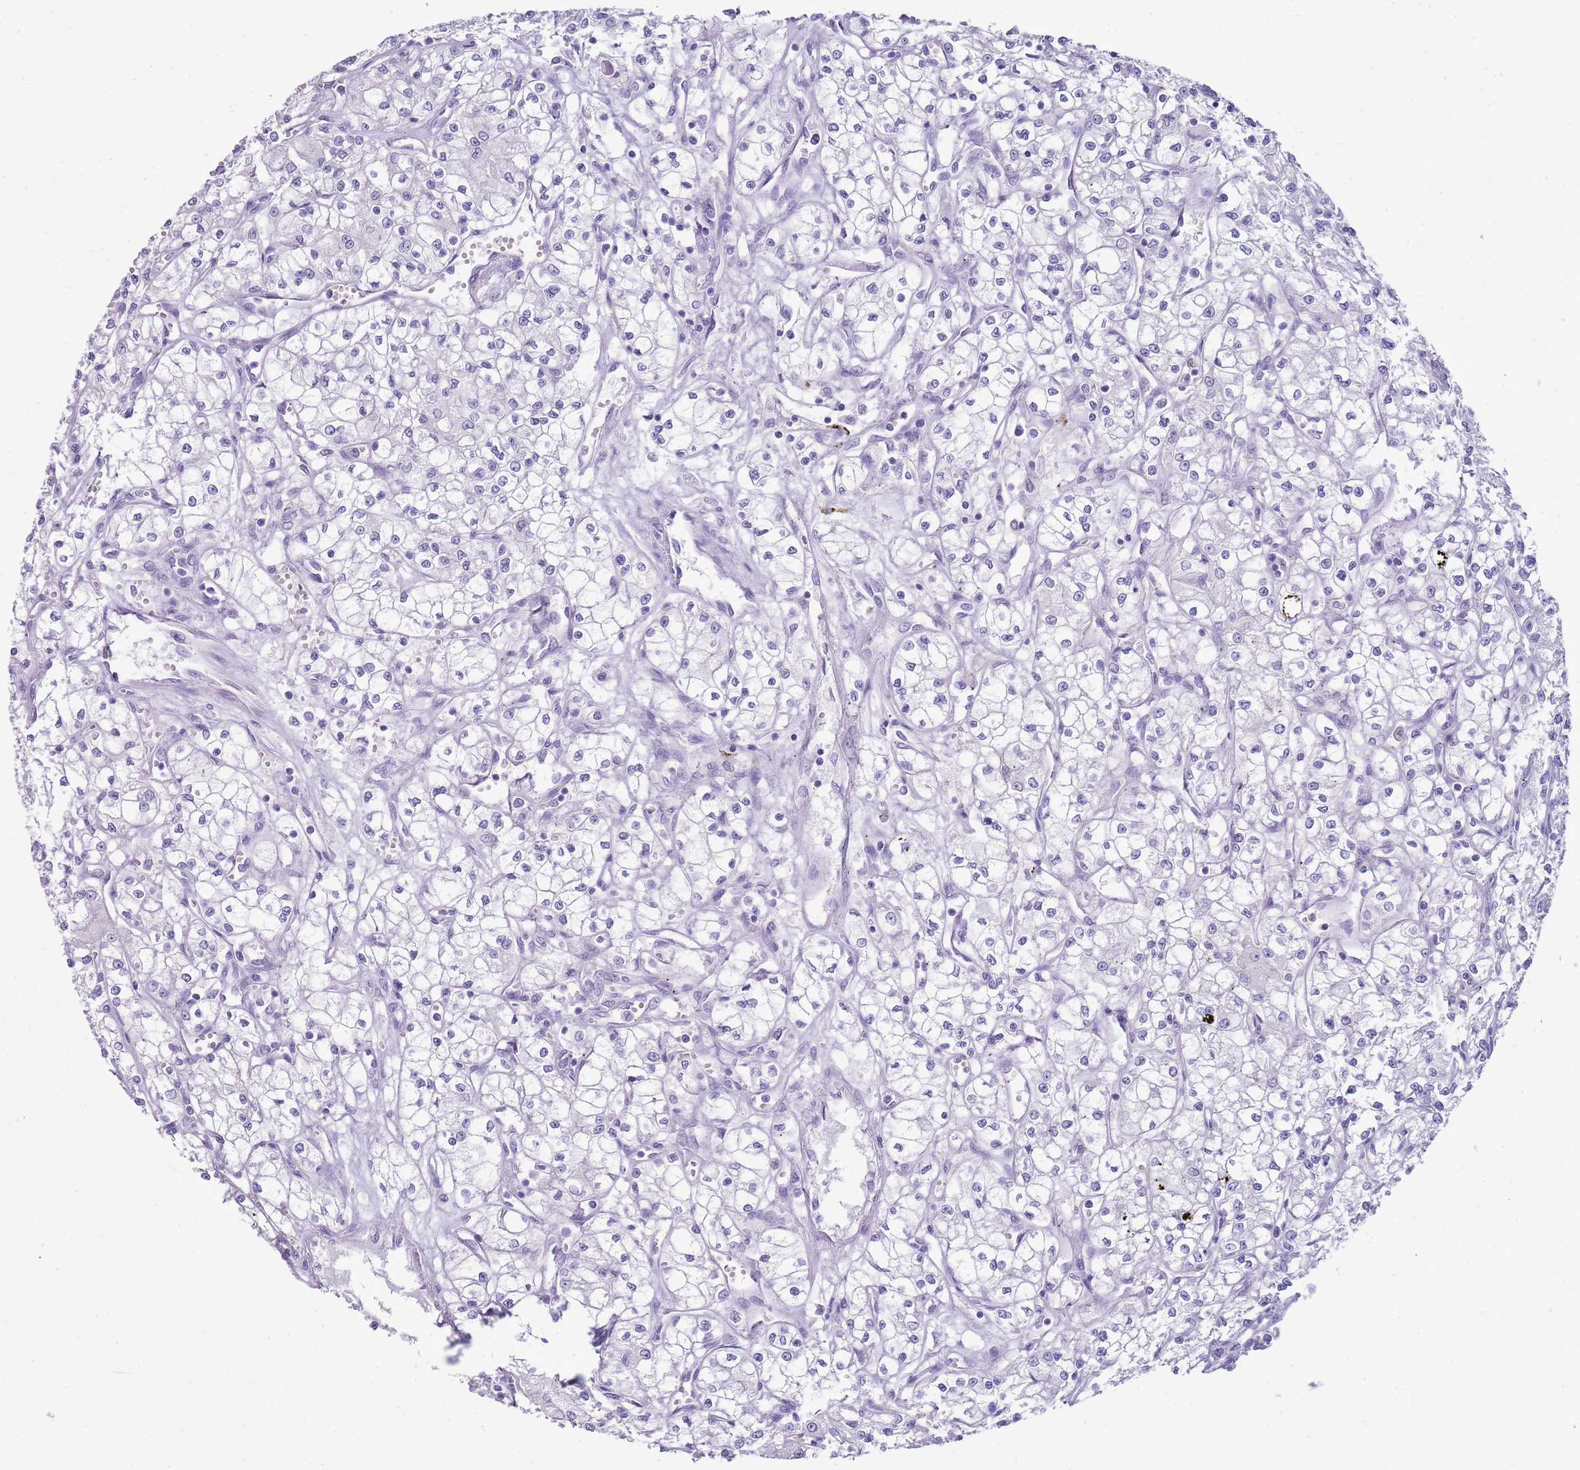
{"staining": {"intensity": "negative", "quantity": "none", "location": "none"}, "tissue": "renal cancer", "cell_type": "Tumor cells", "image_type": "cancer", "snomed": [{"axis": "morphology", "description": "Adenocarcinoma, NOS"}, {"axis": "topography", "description": "Kidney"}], "caption": "Renal adenocarcinoma was stained to show a protein in brown. There is no significant positivity in tumor cells.", "gene": "SULT1E1", "patient": {"sex": "male", "age": 59}}